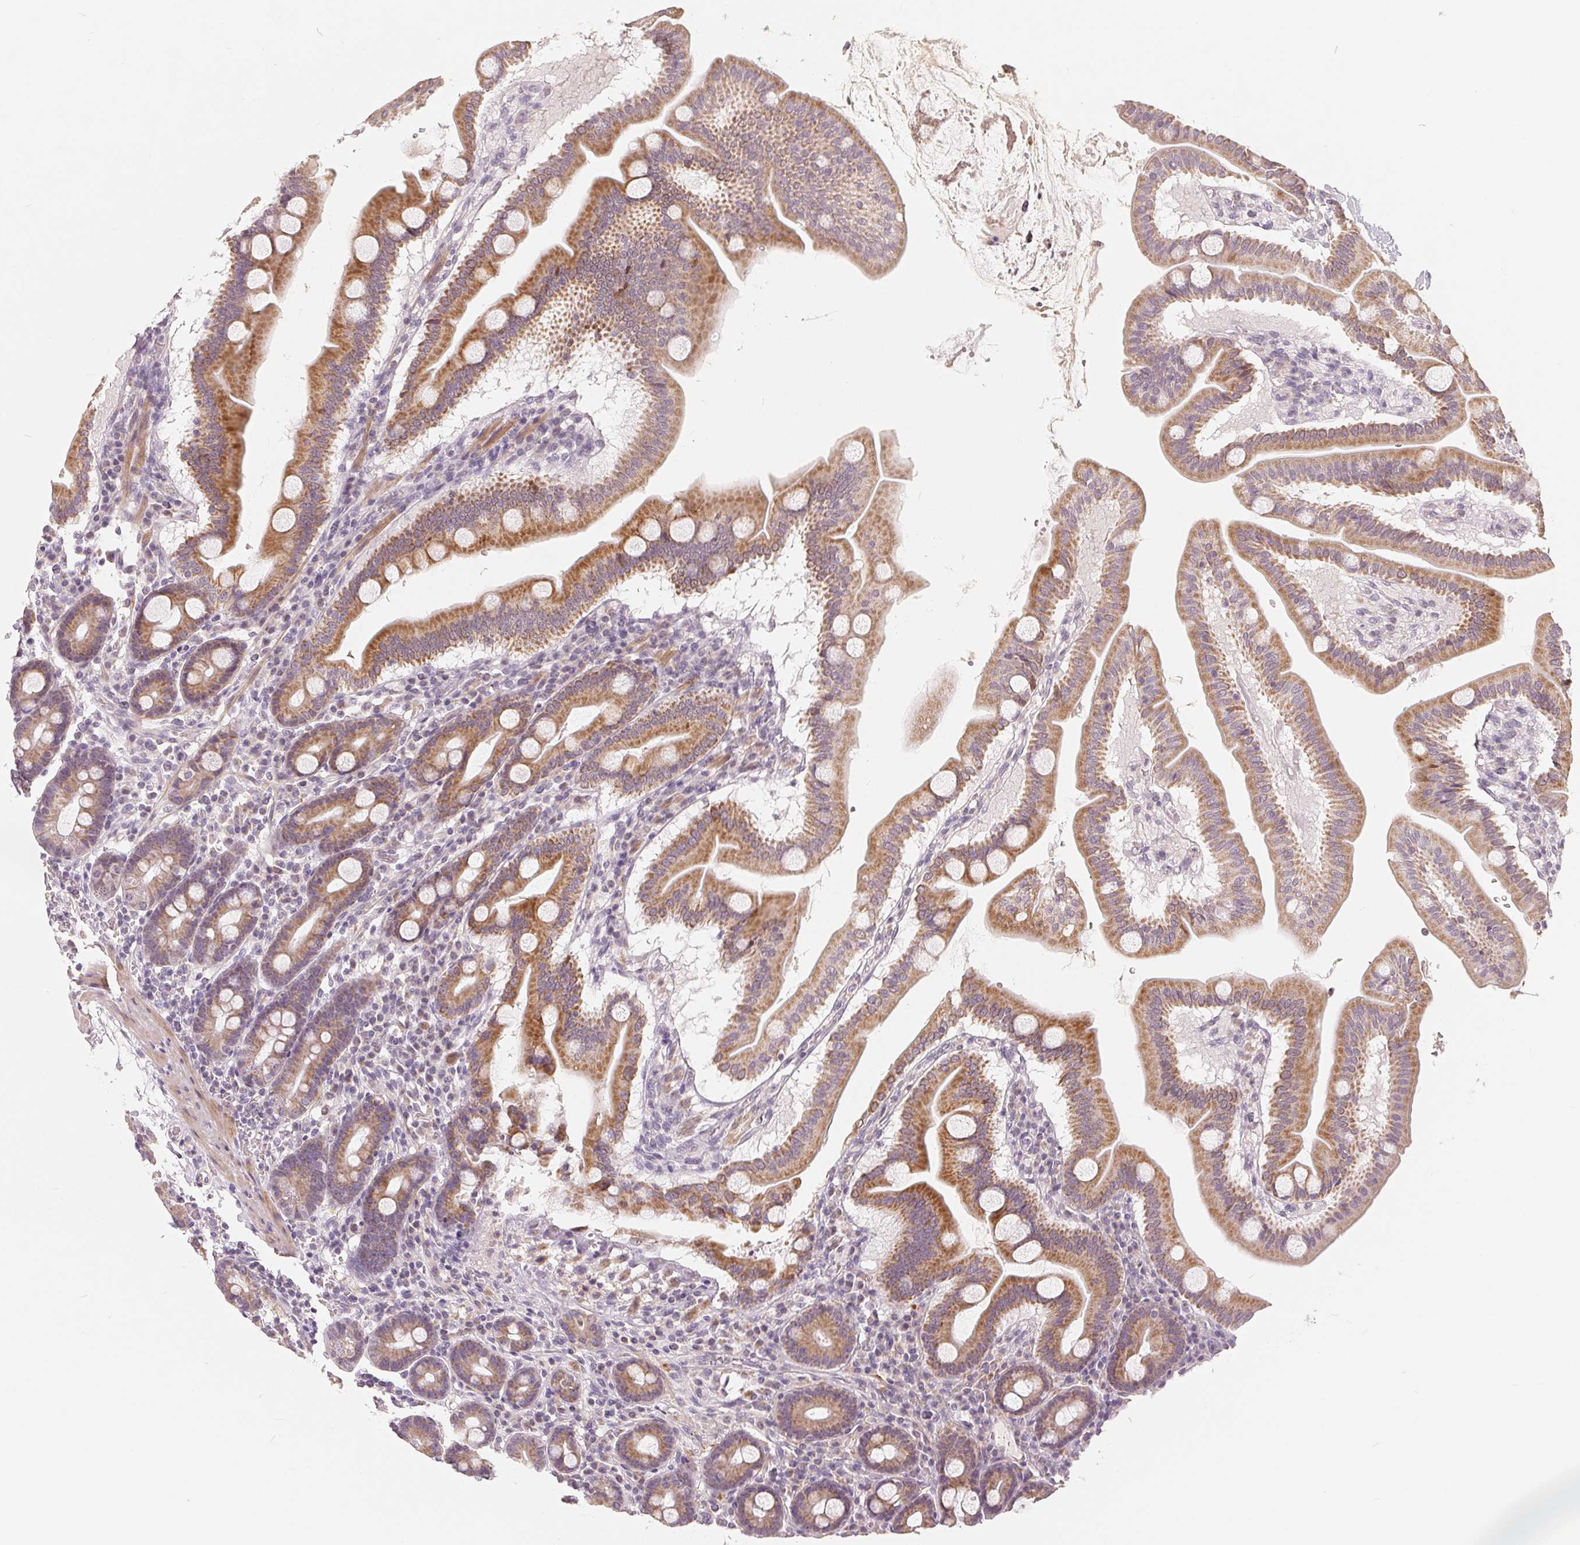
{"staining": {"intensity": "moderate", "quantity": ">75%", "location": "cytoplasmic/membranous"}, "tissue": "duodenum", "cell_type": "Glandular cells", "image_type": "normal", "snomed": [{"axis": "morphology", "description": "Normal tissue, NOS"}, {"axis": "topography", "description": "Pancreas"}, {"axis": "topography", "description": "Duodenum"}], "caption": "IHC photomicrograph of normal human duodenum stained for a protein (brown), which exhibits medium levels of moderate cytoplasmic/membranous positivity in about >75% of glandular cells.", "gene": "GHITM", "patient": {"sex": "male", "age": 59}}